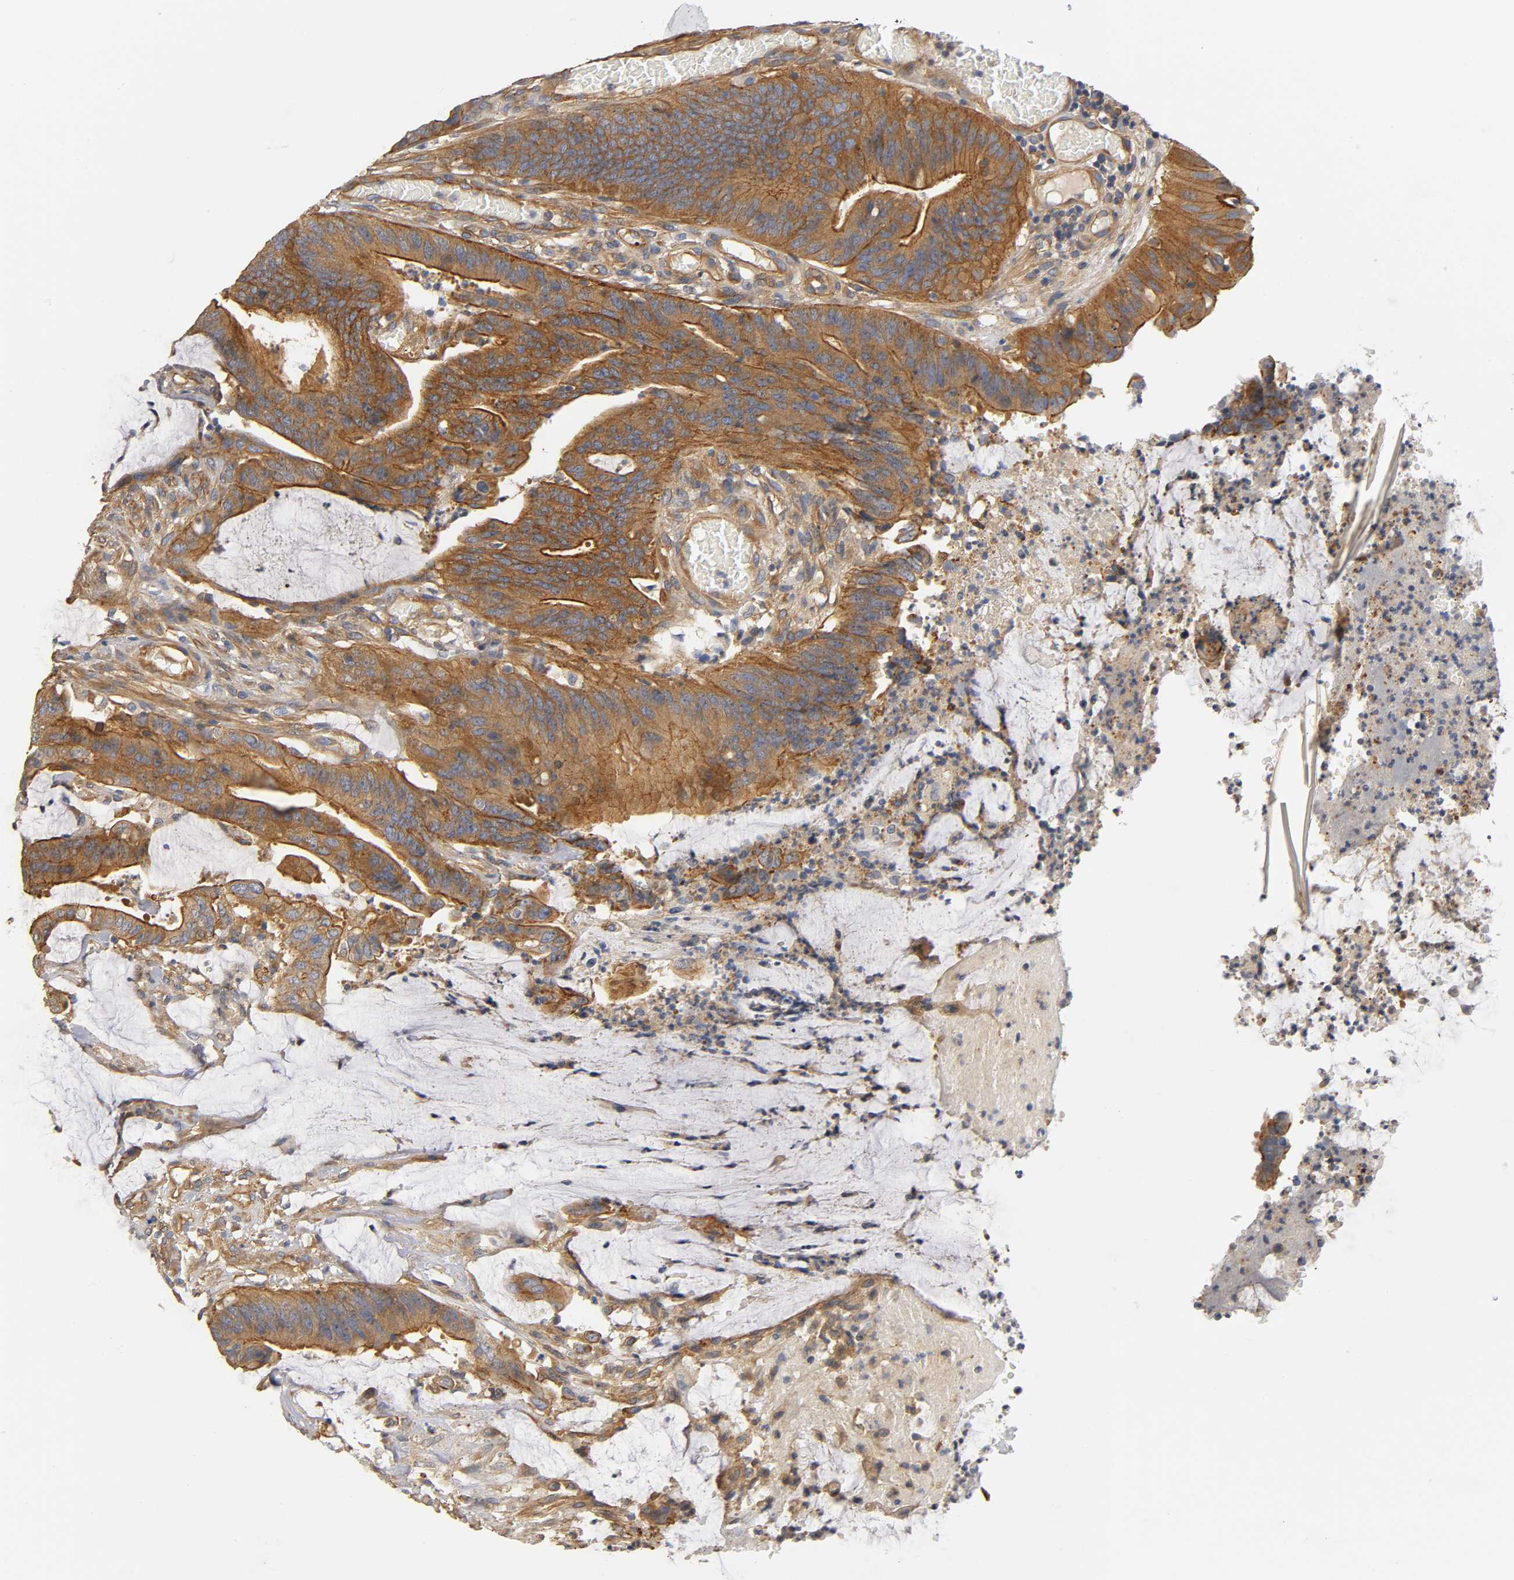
{"staining": {"intensity": "moderate", "quantity": ">75%", "location": "cytoplasmic/membranous"}, "tissue": "colorectal cancer", "cell_type": "Tumor cells", "image_type": "cancer", "snomed": [{"axis": "morphology", "description": "Adenocarcinoma, NOS"}, {"axis": "topography", "description": "Rectum"}], "caption": "About >75% of tumor cells in adenocarcinoma (colorectal) reveal moderate cytoplasmic/membranous protein staining as visualized by brown immunohistochemical staining.", "gene": "MARS1", "patient": {"sex": "female", "age": 66}}